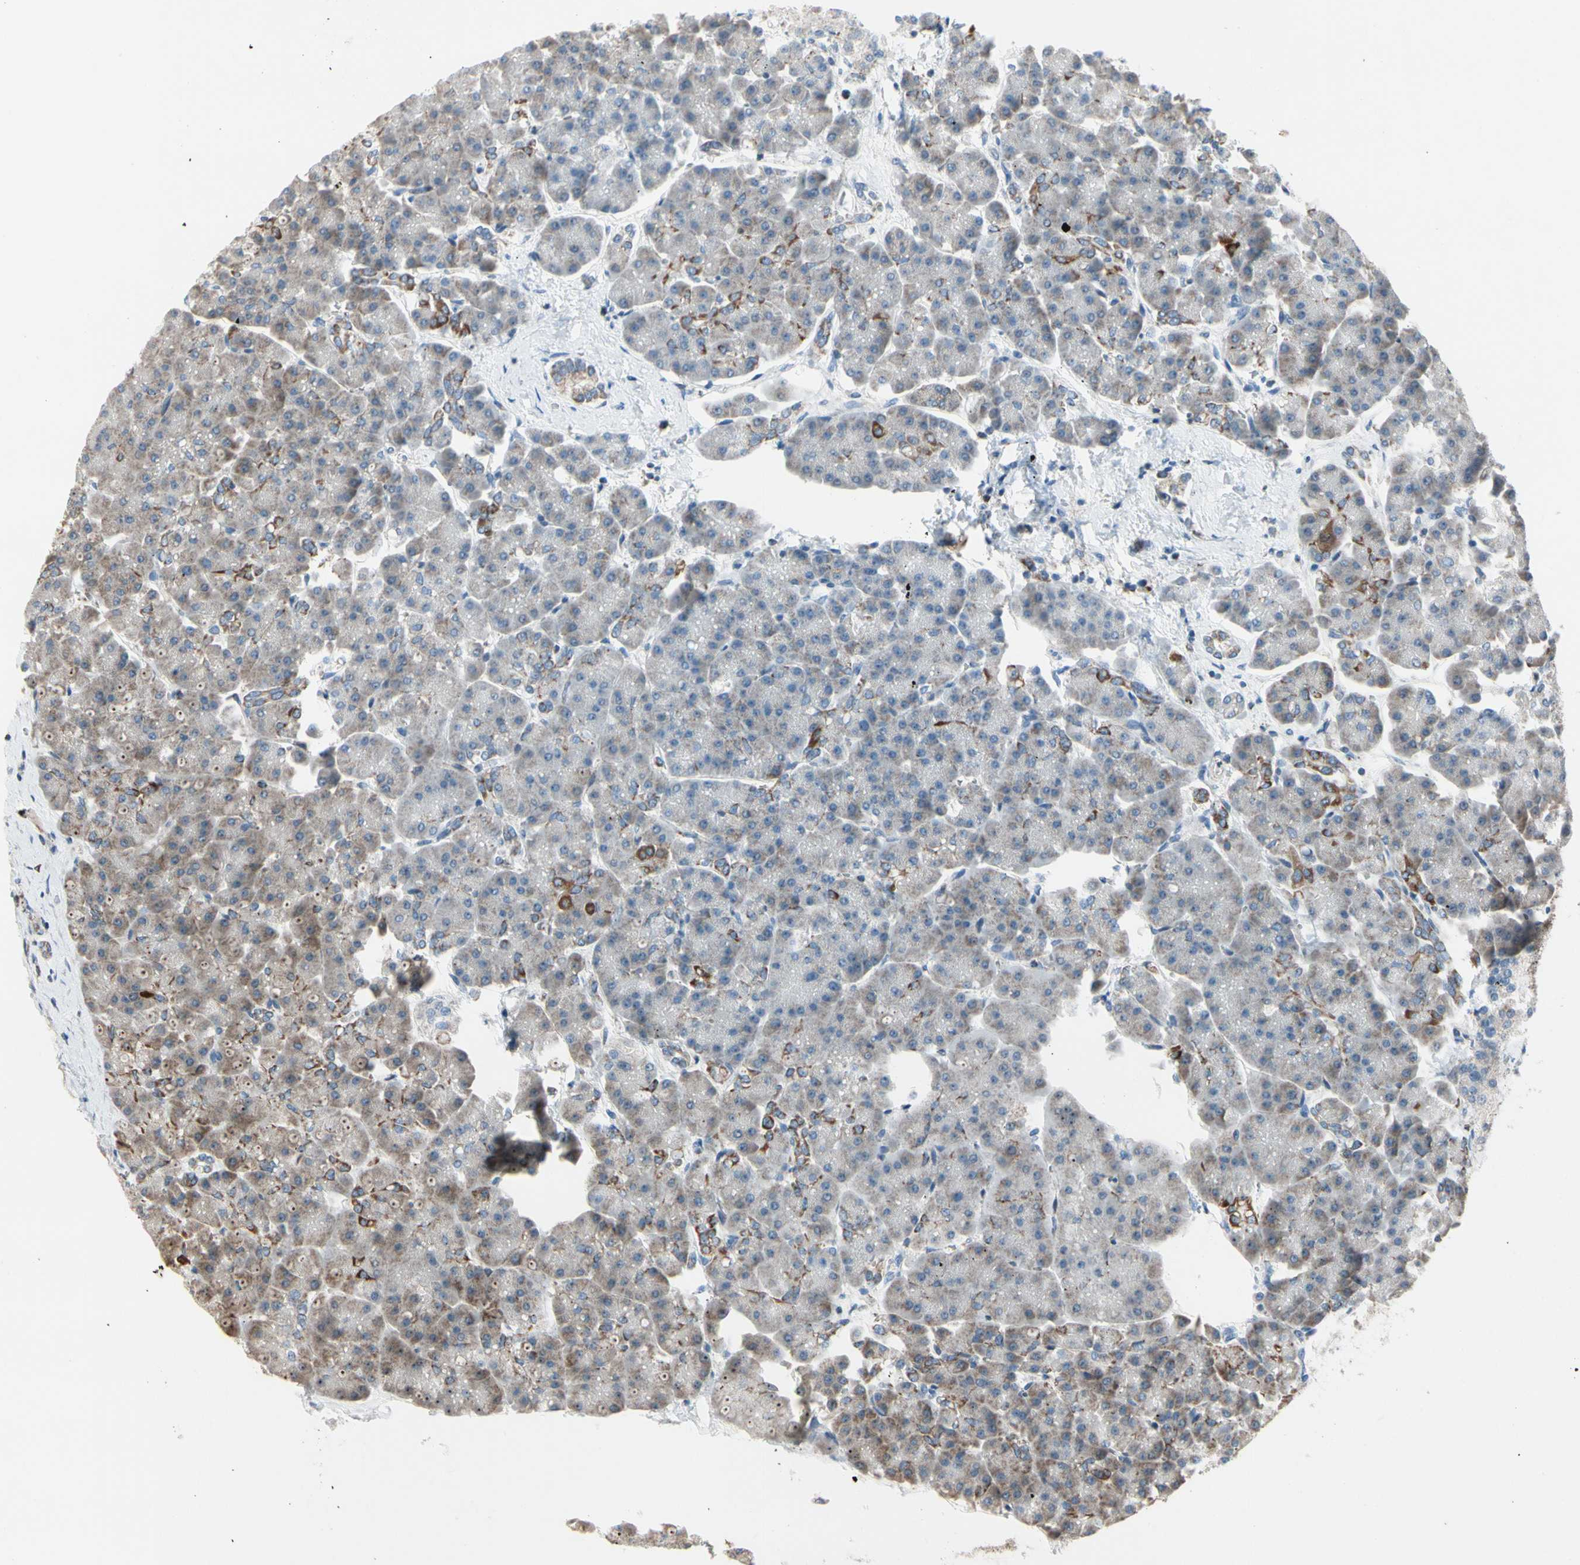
{"staining": {"intensity": "weak", "quantity": ">75%", "location": "cytoplasmic/membranous"}, "tissue": "pancreas", "cell_type": "Exocrine glandular cells", "image_type": "normal", "snomed": [{"axis": "morphology", "description": "Normal tissue, NOS"}, {"axis": "topography", "description": "Pancreas"}], "caption": "Weak cytoplasmic/membranous protein staining is appreciated in approximately >75% of exocrine glandular cells in pancreas. (brown staining indicates protein expression, while blue staining denotes nuclei).", "gene": "CPT1A", "patient": {"sex": "female", "age": 70}}